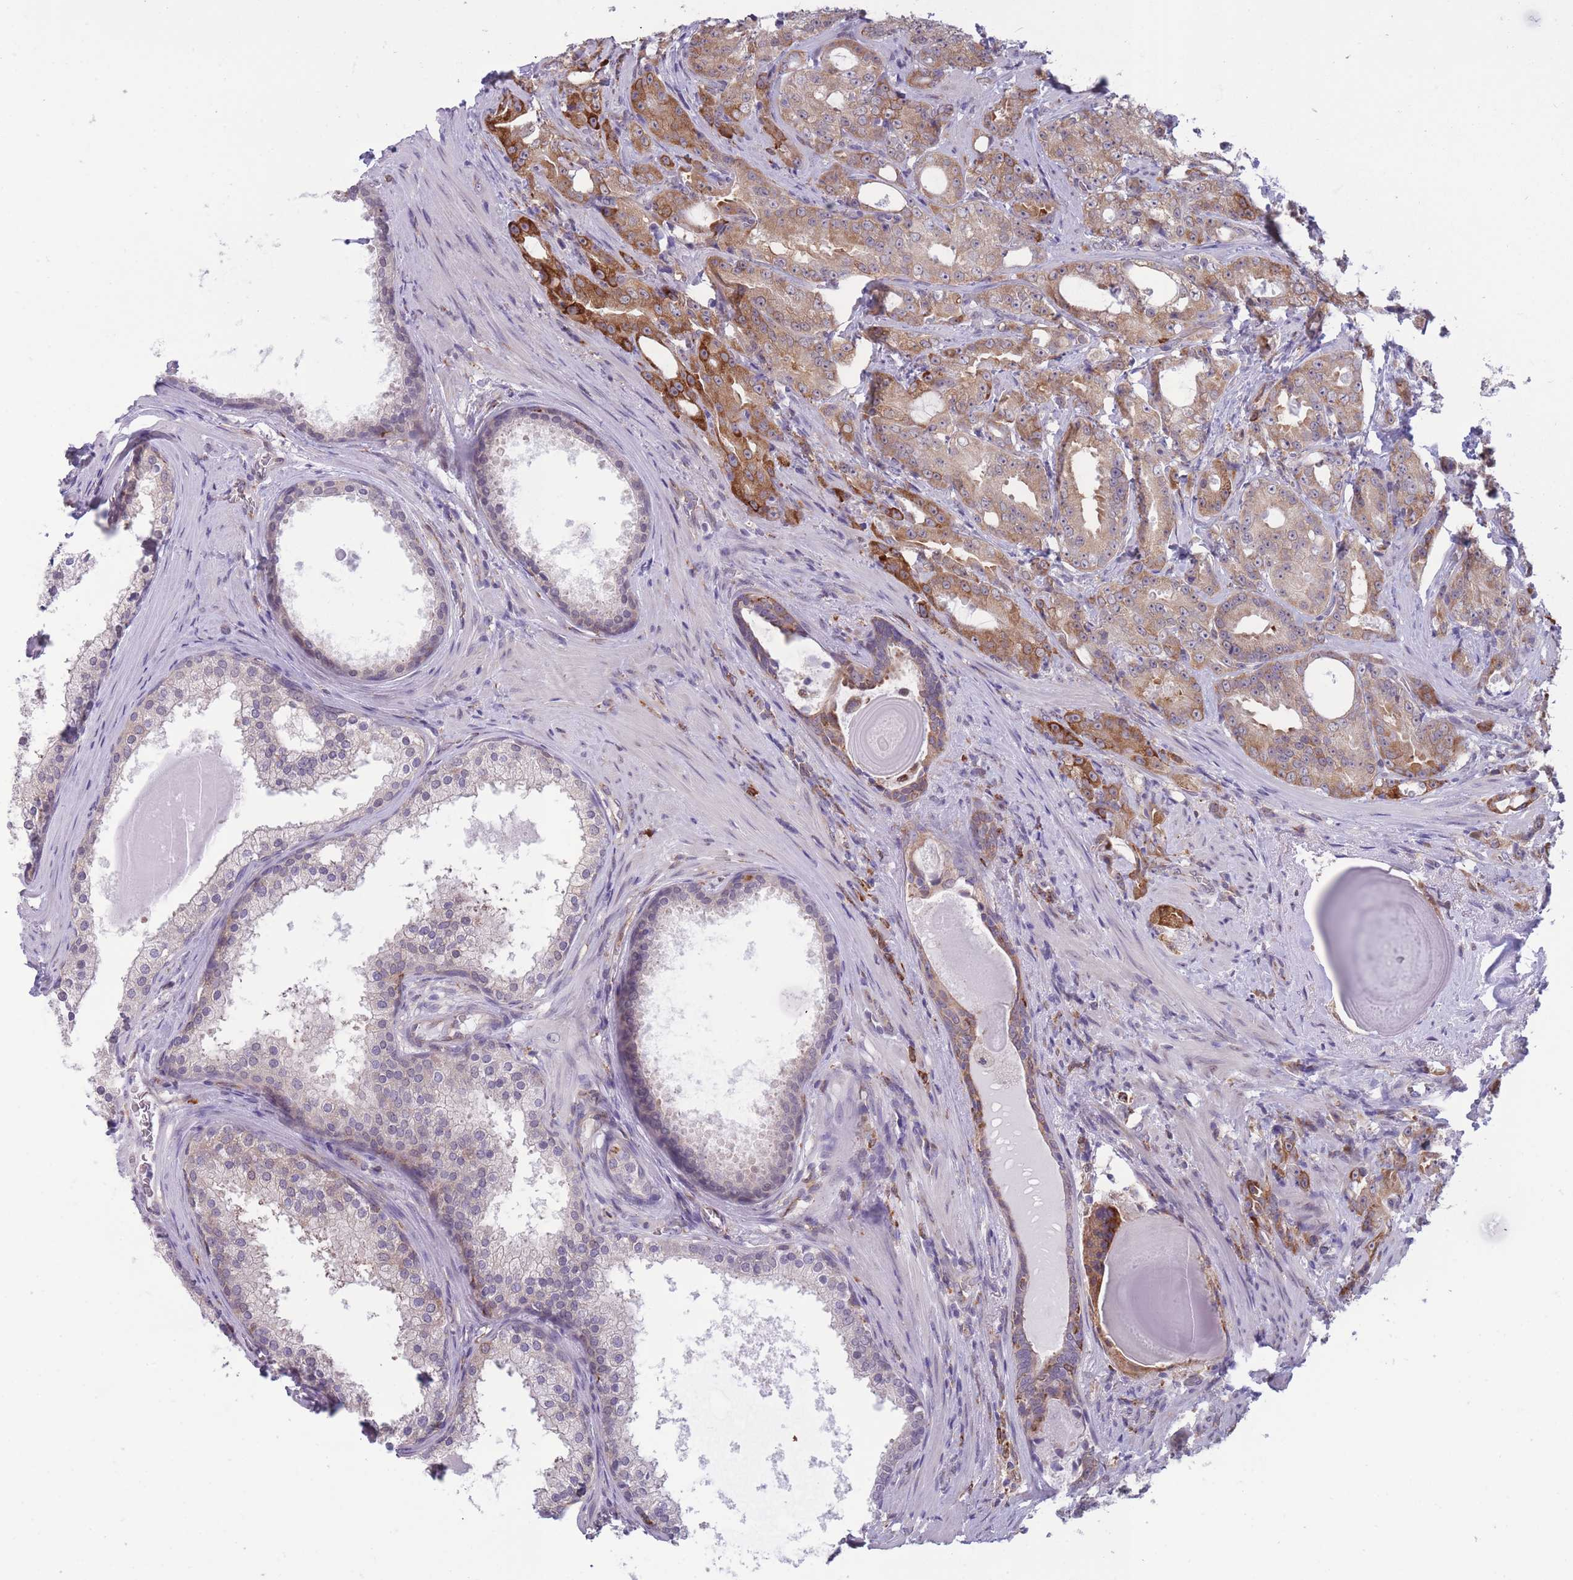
{"staining": {"intensity": "moderate", "quantity": ">75%", "location": "cytoplasmic/membranous"}, "tissue": "prostate cancer", "cell_type": "Tumor cells", "image_type": "cancer", "snomed": [{"axis": "morphology", "description": "Adenocarcinoma, High grade"}, {"axis": "topography", "description": "Prostate"}], "caption": "Prostate cancer stained with a brown dye demonstrates moderate cytoplasmic/membranous positive positivity in approximately >75% of tumor cells.", "gene": "TMEM121", "patient": {"sex": "male", "age": 69}}